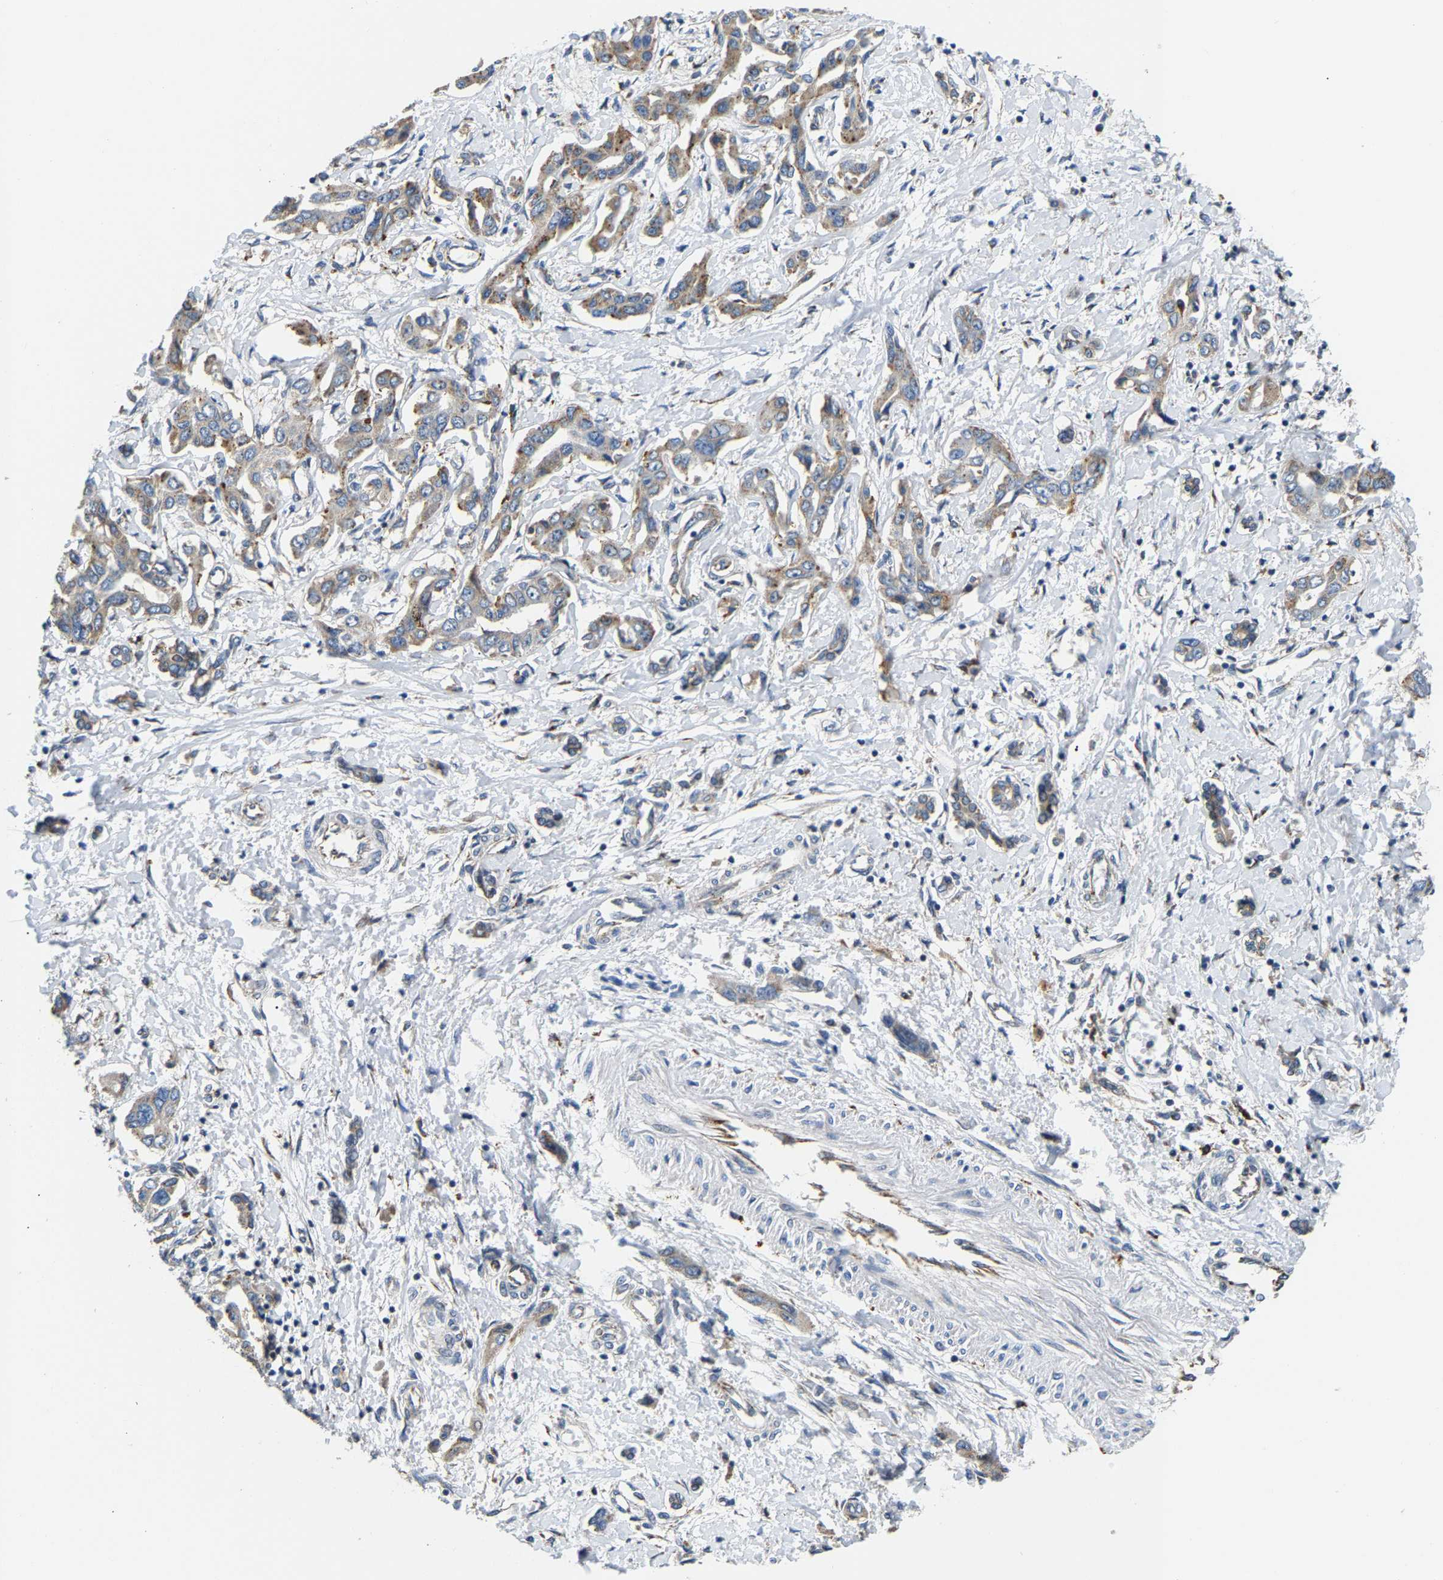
{"staining": {"intensity": "moderate", "quantity": ">75%", "location": "cytoplasmic/membranous"}, "tissue": "liver cancer", "cell_type": "Tumor cells", "image_type": "cancer", "snomed": [{"axis": "morphology", "description": "Cholangiocarcinoma"}, {"axis": "topography", "description": "Liver"}], "caption": "Liver cancer was stained to show a protein in brown. There is medium levels of moderate cytoplasmic/membranous positivity in about >75% of tumor cells.", "gene": "GIMAP7", "patient": {"sex": "male", "age": 59}}